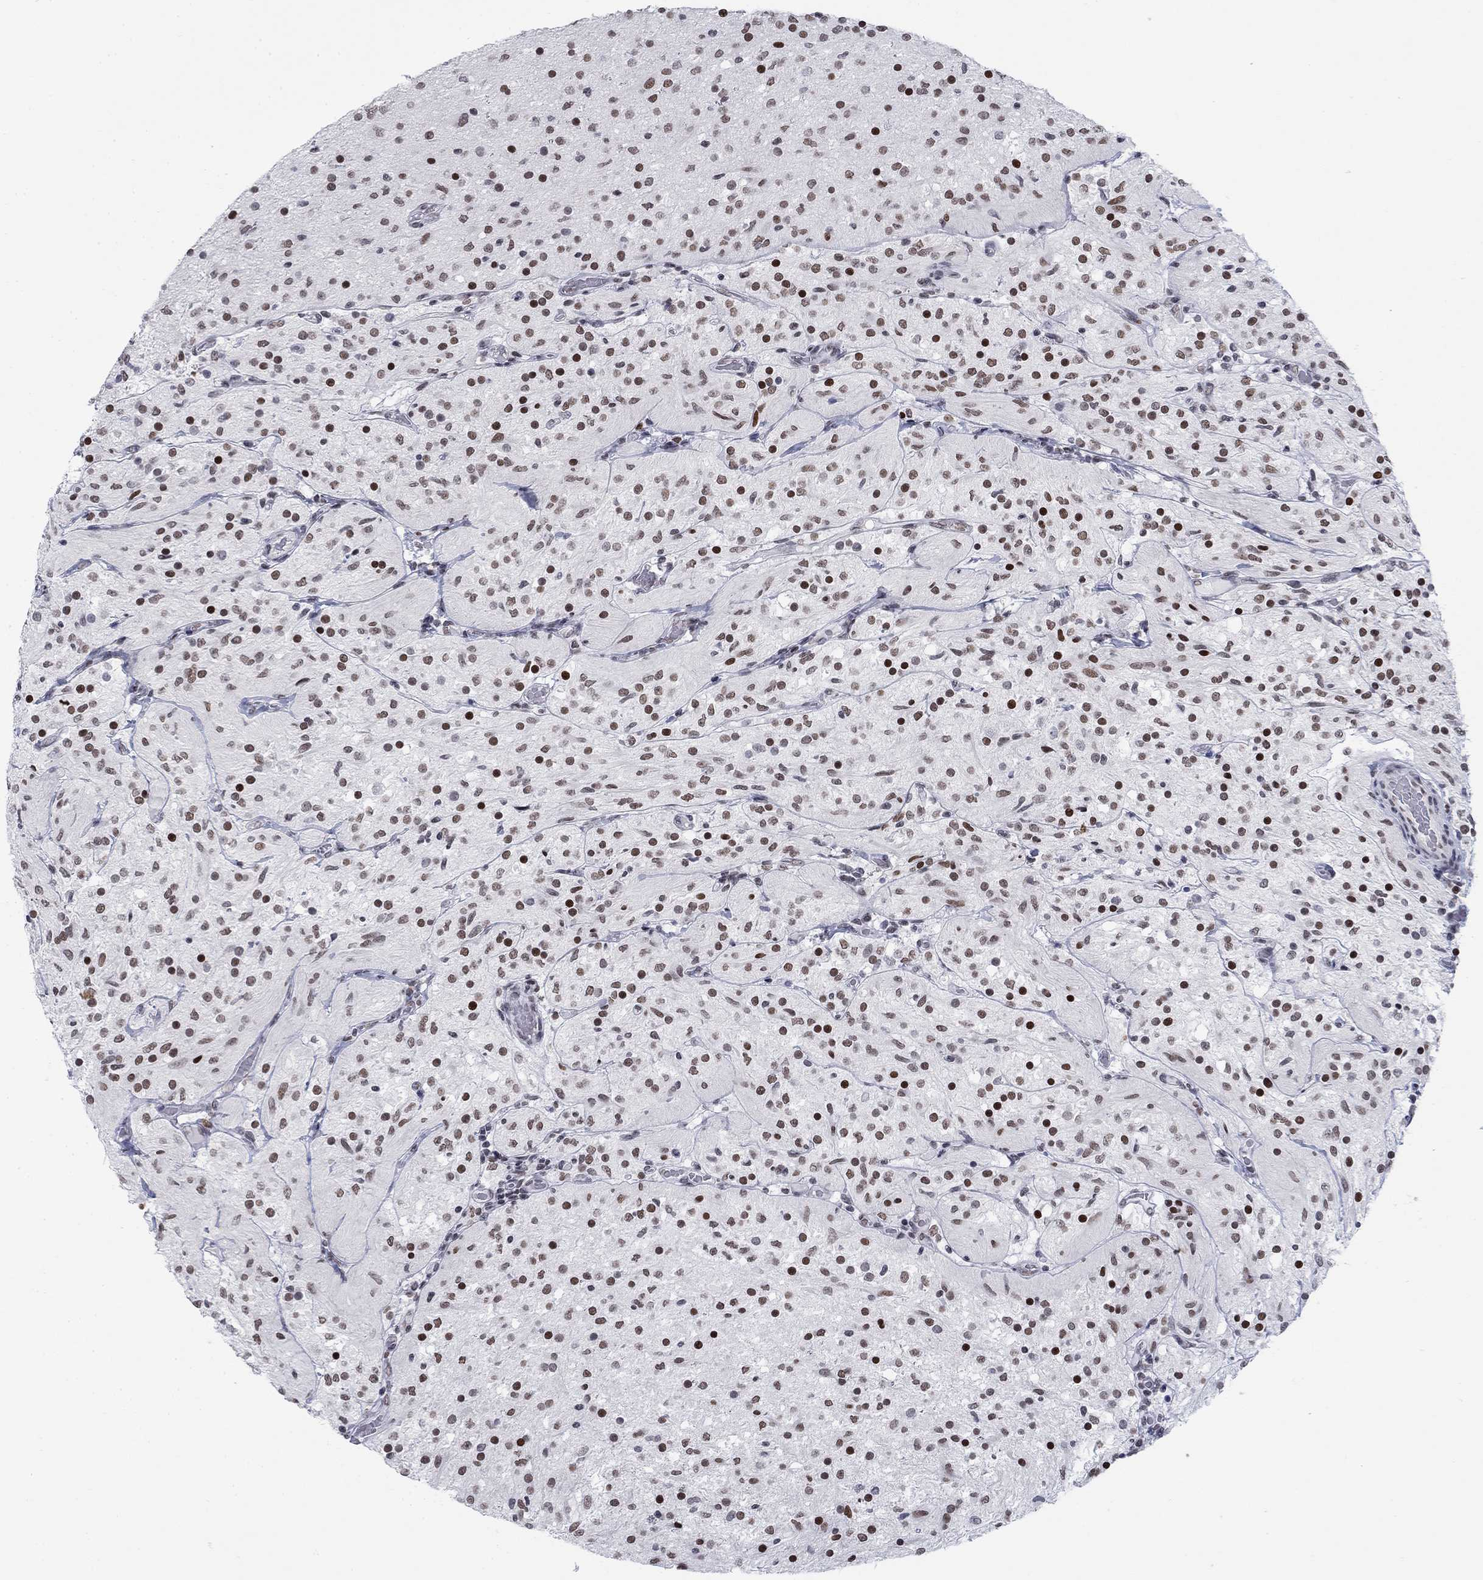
{"staining": {"intensity": "strong", "quantity": "25%-75%", "location": "nuclear"}, "tissue": "glioma", "cell_type": "Tumor cells", "image_type": "cancer", "snomed": [{"axis": "morphology", "description": "Glioma, malignant, Low grade"}, {"axis": "topography", "description": "Brain"}], "caption": "Glioma was stained to show a protein in brown. There is high levels of strong nuclear positivity in approximately 25%-75% of tumor cells. (DAB IHC, brown staining for protein, blue staining for nuclei).", "gene": "NPAS3", "patient": {"sex": "male", "age": 3}}